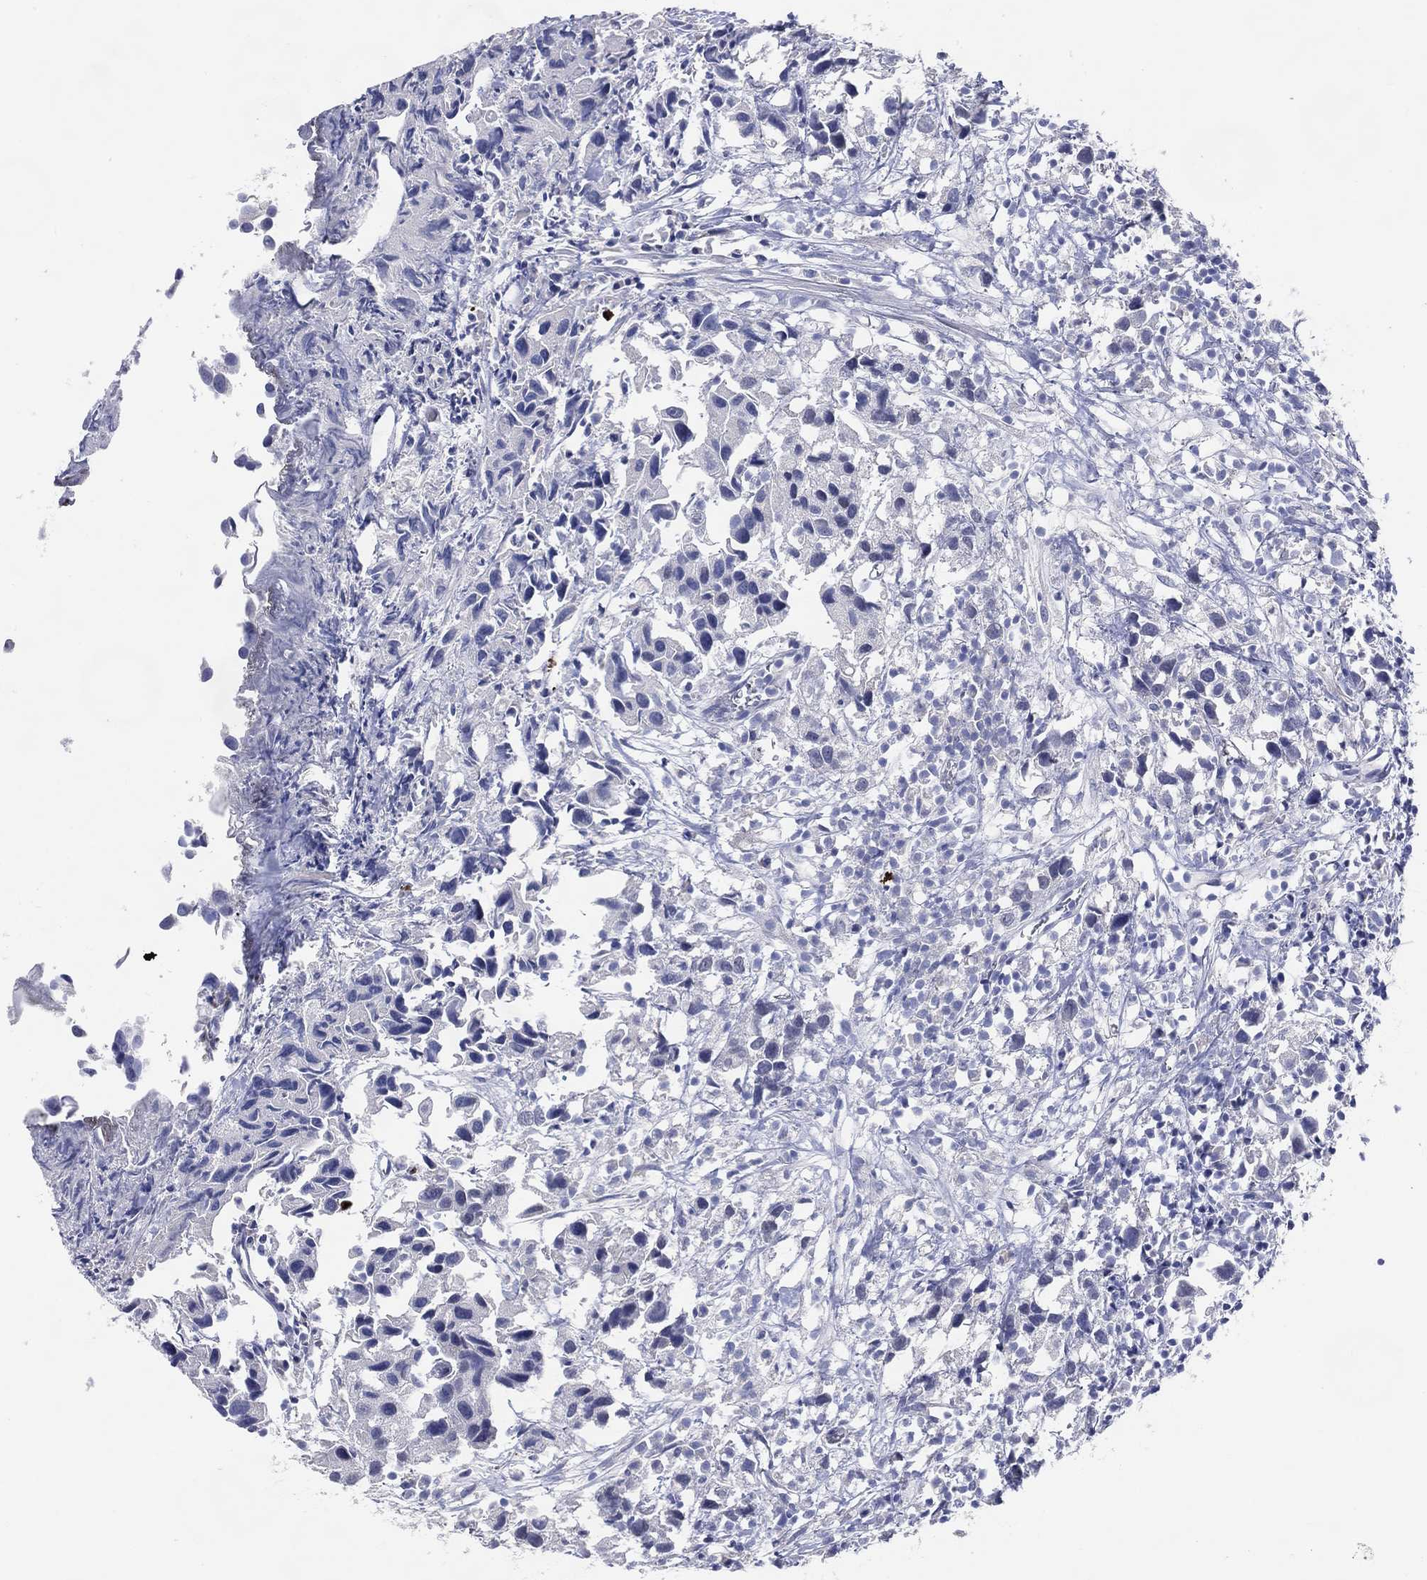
{"staining": {"intensity": "negative", "quantity": "none", "location": "none"}, "tissue": "urothelial cancer", "cell_type": "Tumor cells", "image_type": "cancer", "snomed": [{"axis": "morphology", "description": "Urothelial carcinoma, High grade"}, {"axis": "topography", "description": "Urinary bladder"}], "caption": "IHC histopathology image of urothelial cancer stained for a protein (brown), which exhibits no expression in tumor cells. Nuclei are stained in blue.", "gene": "DNAH6", "patient": {"sex": "male", "age": 79}}